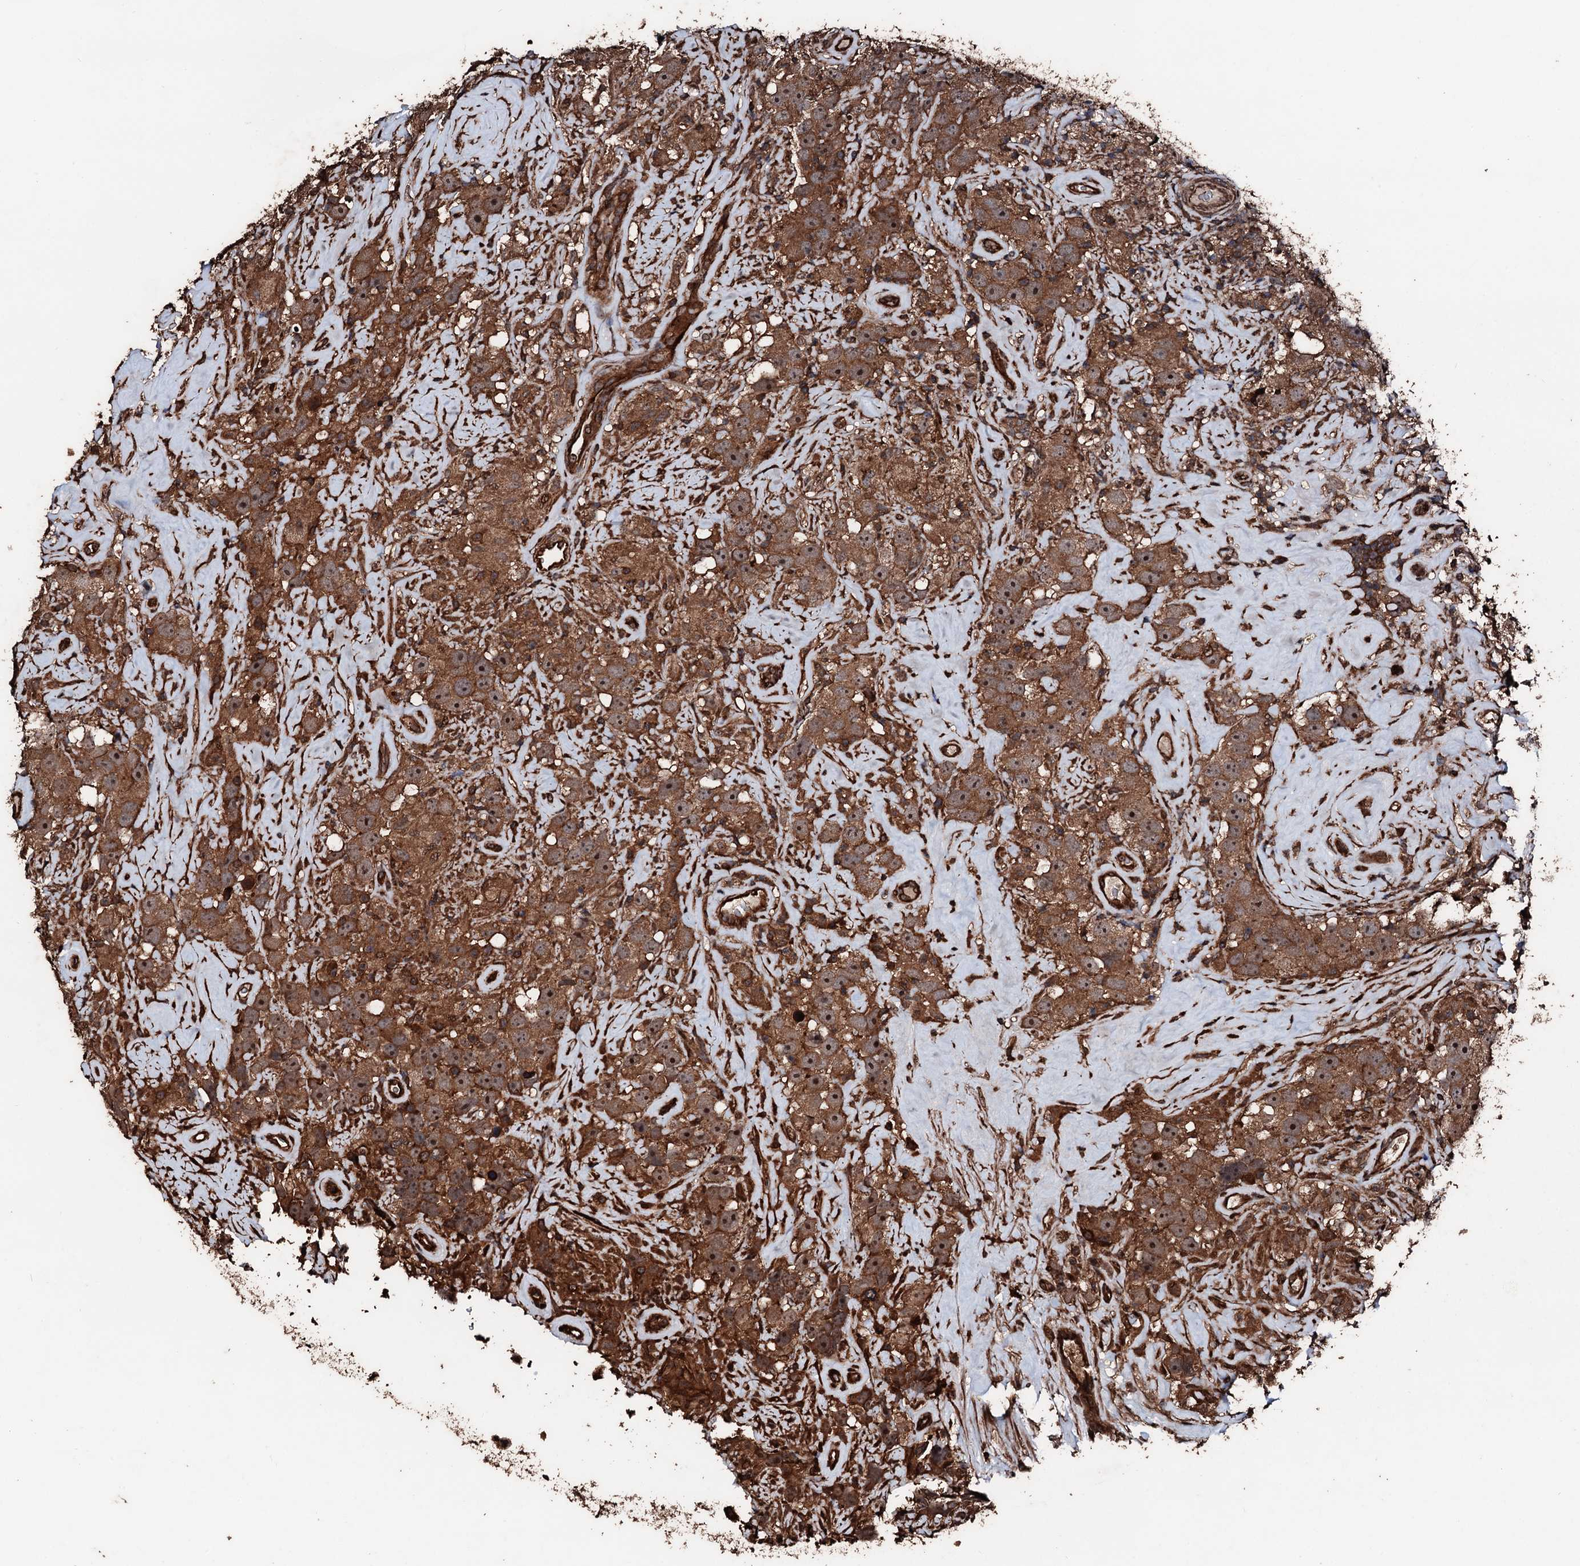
{"staining": {"intensity": "strong", "quantity": ">75%", "location": "cytoplasmic/membranous,nuclear"}, "tissue": "testis cancer", "cell_type": "Tumor cells", "image_type": "cancer", "snomed": [{"axis": "morphology", "description": "Seminoma, NOS"}, {"axis": "topography", "description": "Testis"}], "caption": "A high-resolution micrograph shows immunohistochemistry (IHC) staining of testis seminoma, which demonstrates strong cytoplasmic/membranous and nuclear positivity in approximately >75% of tumor cells. (Stains: DAB (3,3'-diaminobenzidine) in brown, nuclei in blue, Microscopy: brightfield microscopy at high magnification).", "gene": "KIF18A", "patient": {"sex": "male", "age": 49}}